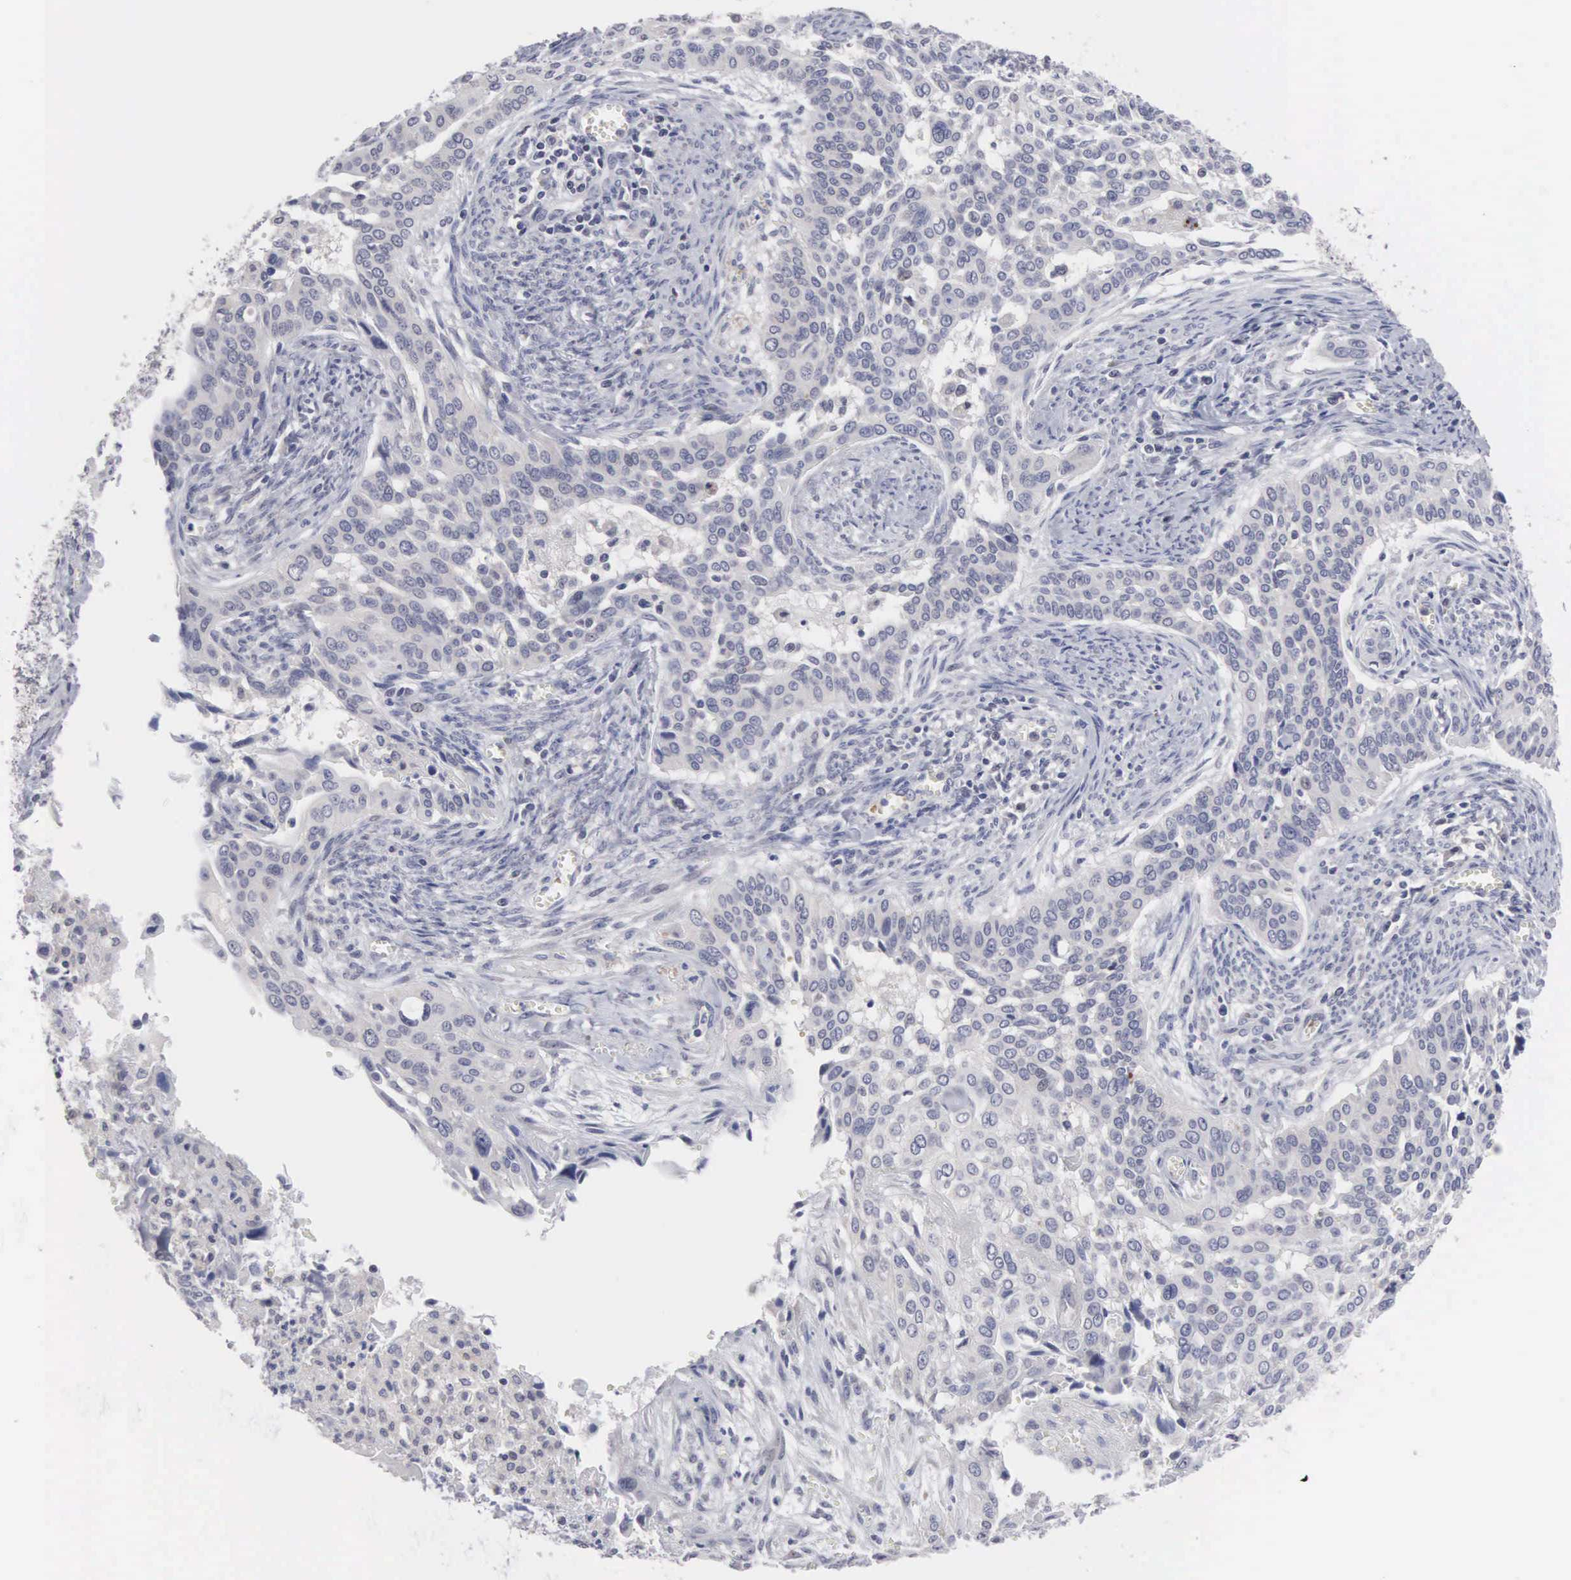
{"staining": {"intensity": "negative", "quantity": "none", "location": "none"}, "tissue": "cervical cancer", "cell_type": "Tumor cells", "image_type": "cancer", "snomed": [{"axis": "morphology", "description": "Squamous cell carcinoma, NOS"}, {"axis": "topography", "description": "Cervix"}], "caption": "Cervical cancer (squamous cell carcinoma) was stained to show a protein in brown. There is no significant positivity in tumor cells. The staining is performed using DAB (3,3'-diaminobenzidine) brown chromogen with nuclei counter-stained in using hematoxylin.", "gene": "ACOT4", "patient": {"sex": "female", "age": 34}}